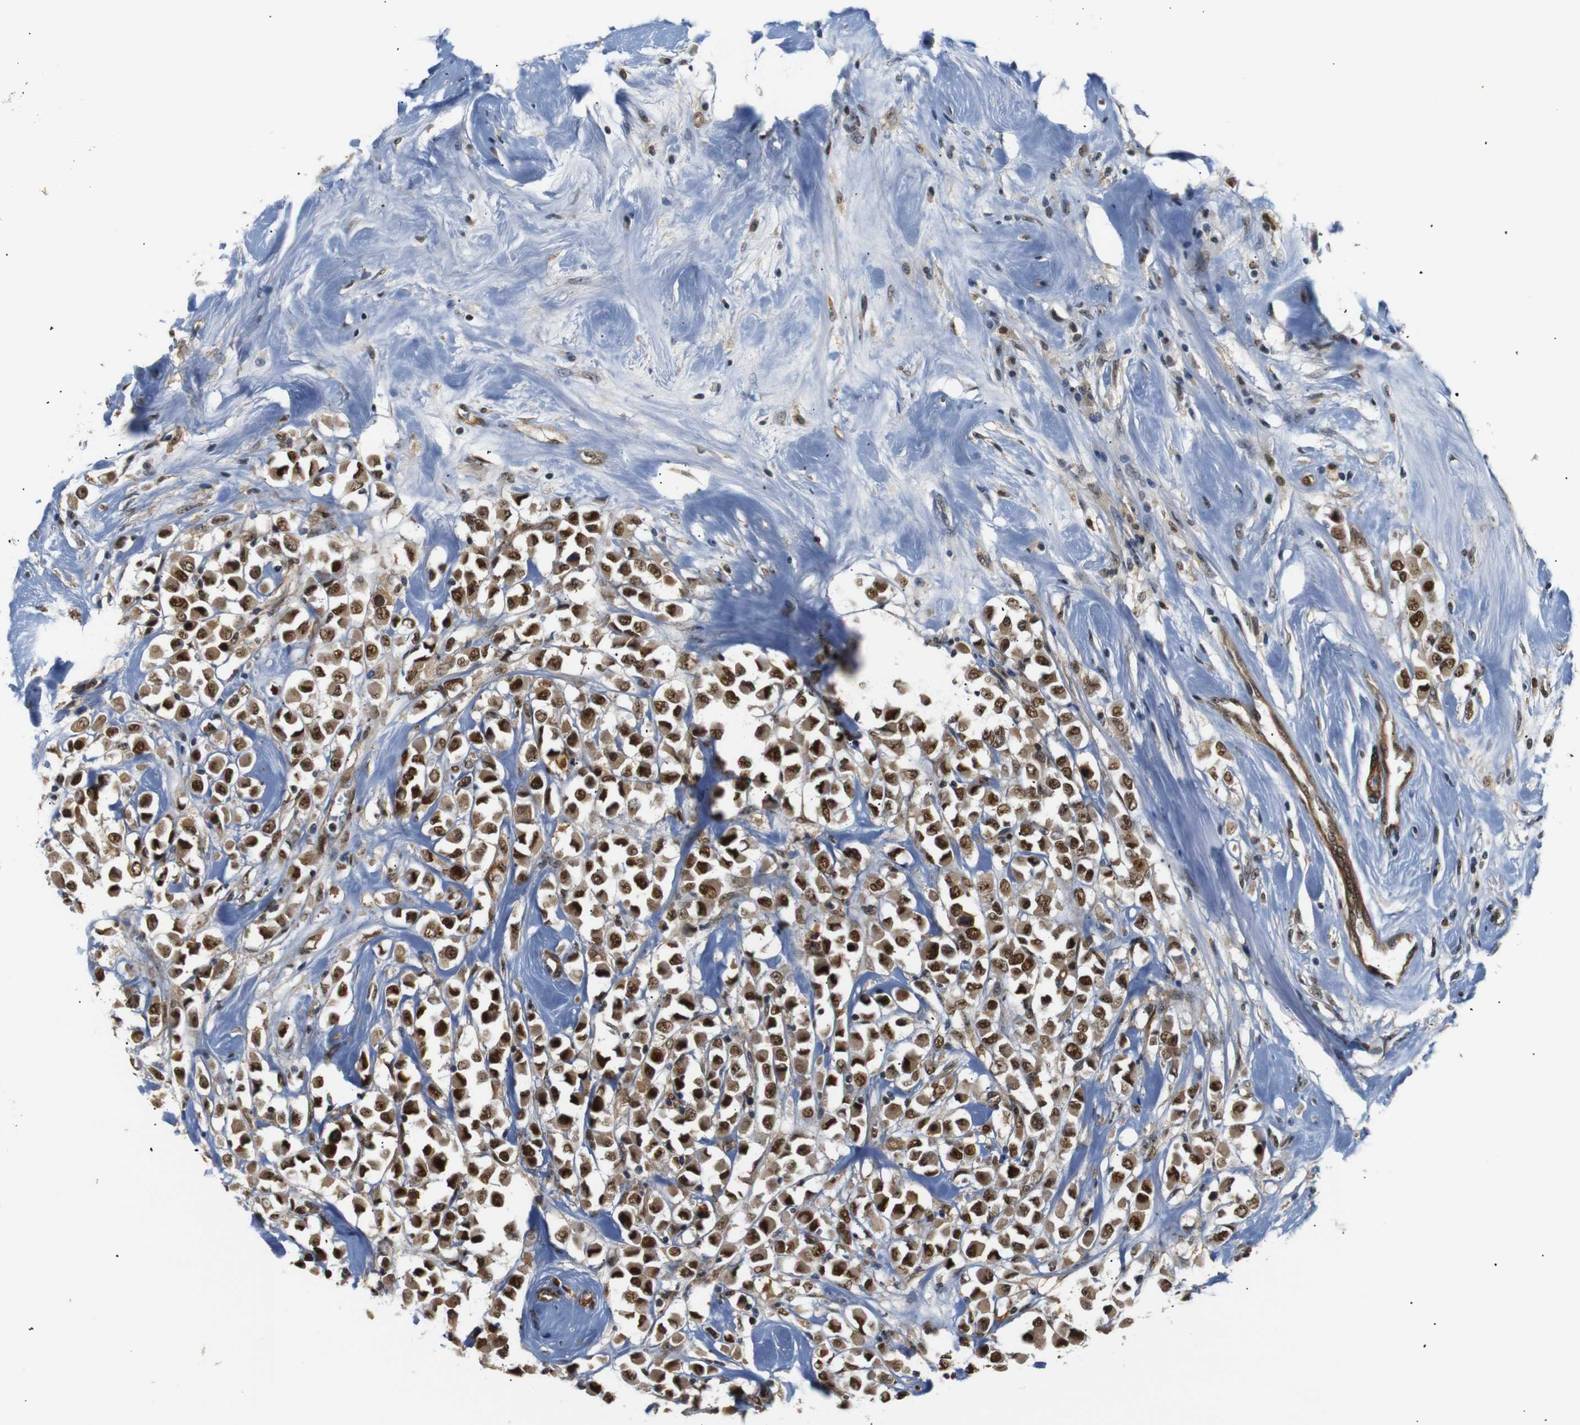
{"staining": {"intensity": "strong", "quantity": ">75%", "location": "cytoplasmic/membranous,nuclear"}, "tissue": "breast cancer", "cell_type": "Tumor cells", "image_type": "cancer", "snomed": [{"axis": "morphology", "description": "Duct carcinoma"}, {"axis": "topography", "description": "Breast"}], "caption": "Immunohistochemistry (IHC) photomicrograph of neoplastic tissue: breast cancer (intraductal carcinoma) stained using IHC displays high levels of strong protein expression localized specifically in the cytoplasmic/membranous and nuclear of tumor cells, appearing as a cytoplasmic/membranous and nuclear brown color.", "gene": "PARN", "patient": {"sex": "female", "age": 61}}